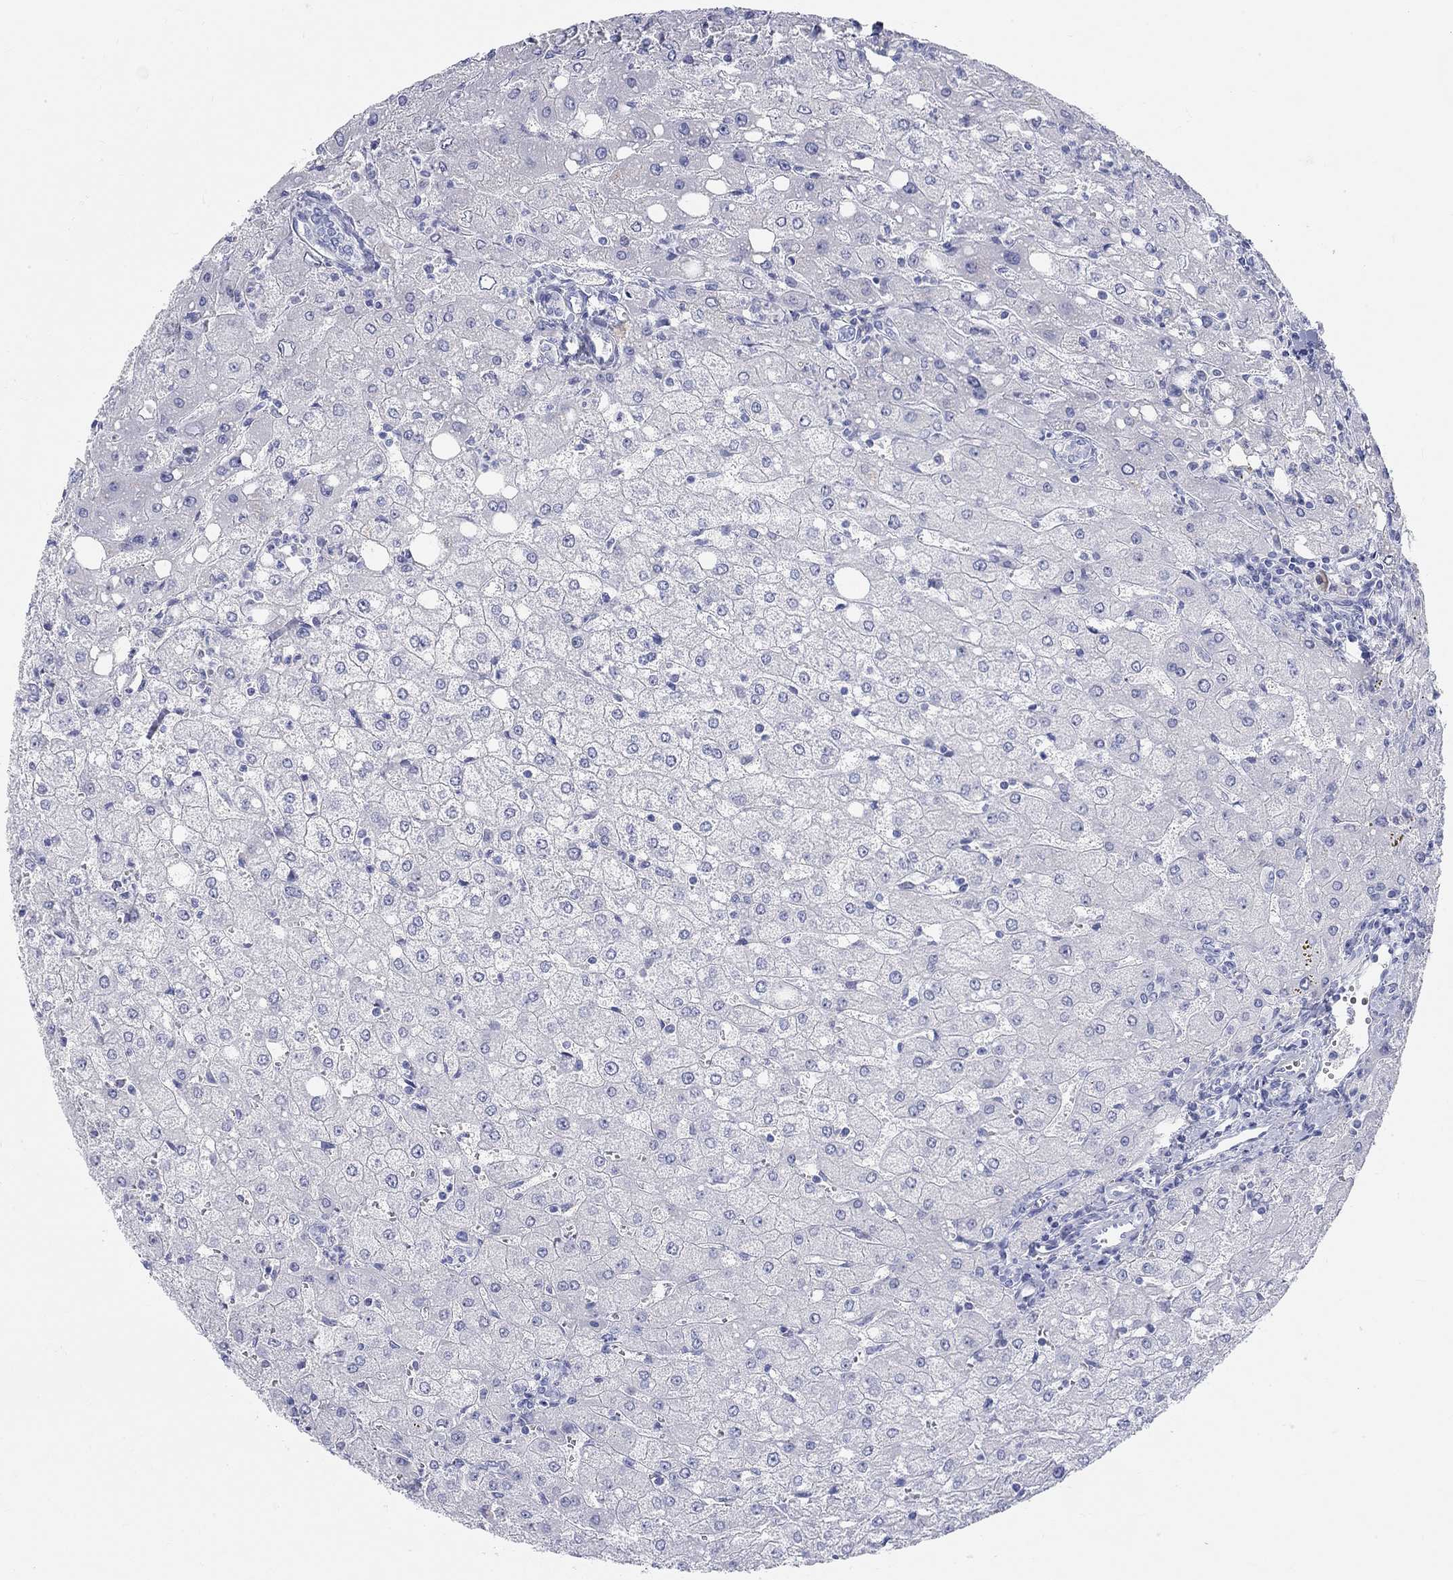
{"staining": {"intensity": "negative", "quantity": "none", "location": "none"}, "tissue": "liver", "cell_type": "Cholangiocytes", "image_type": "normal", "snomed": [{"axis": "morphology", "description": "Normal tissue, NOS"}, {"axis": "topography", "description": "Liver"}], "caption": "Immunohistochemistry (IHC) histopathology image of unremarkable liver stained for a protein (brown), which shows no positivity in cholangiocytes. (Stains: DAB (3,3'-diaminobenzidine) immunohistochemistry (IHC) with hematoxylin counter stain, Microscopy: brightfield microscopy at high magnification).", "gene": "GRIA3", "patient": {"sex": "female", "age": 53}}